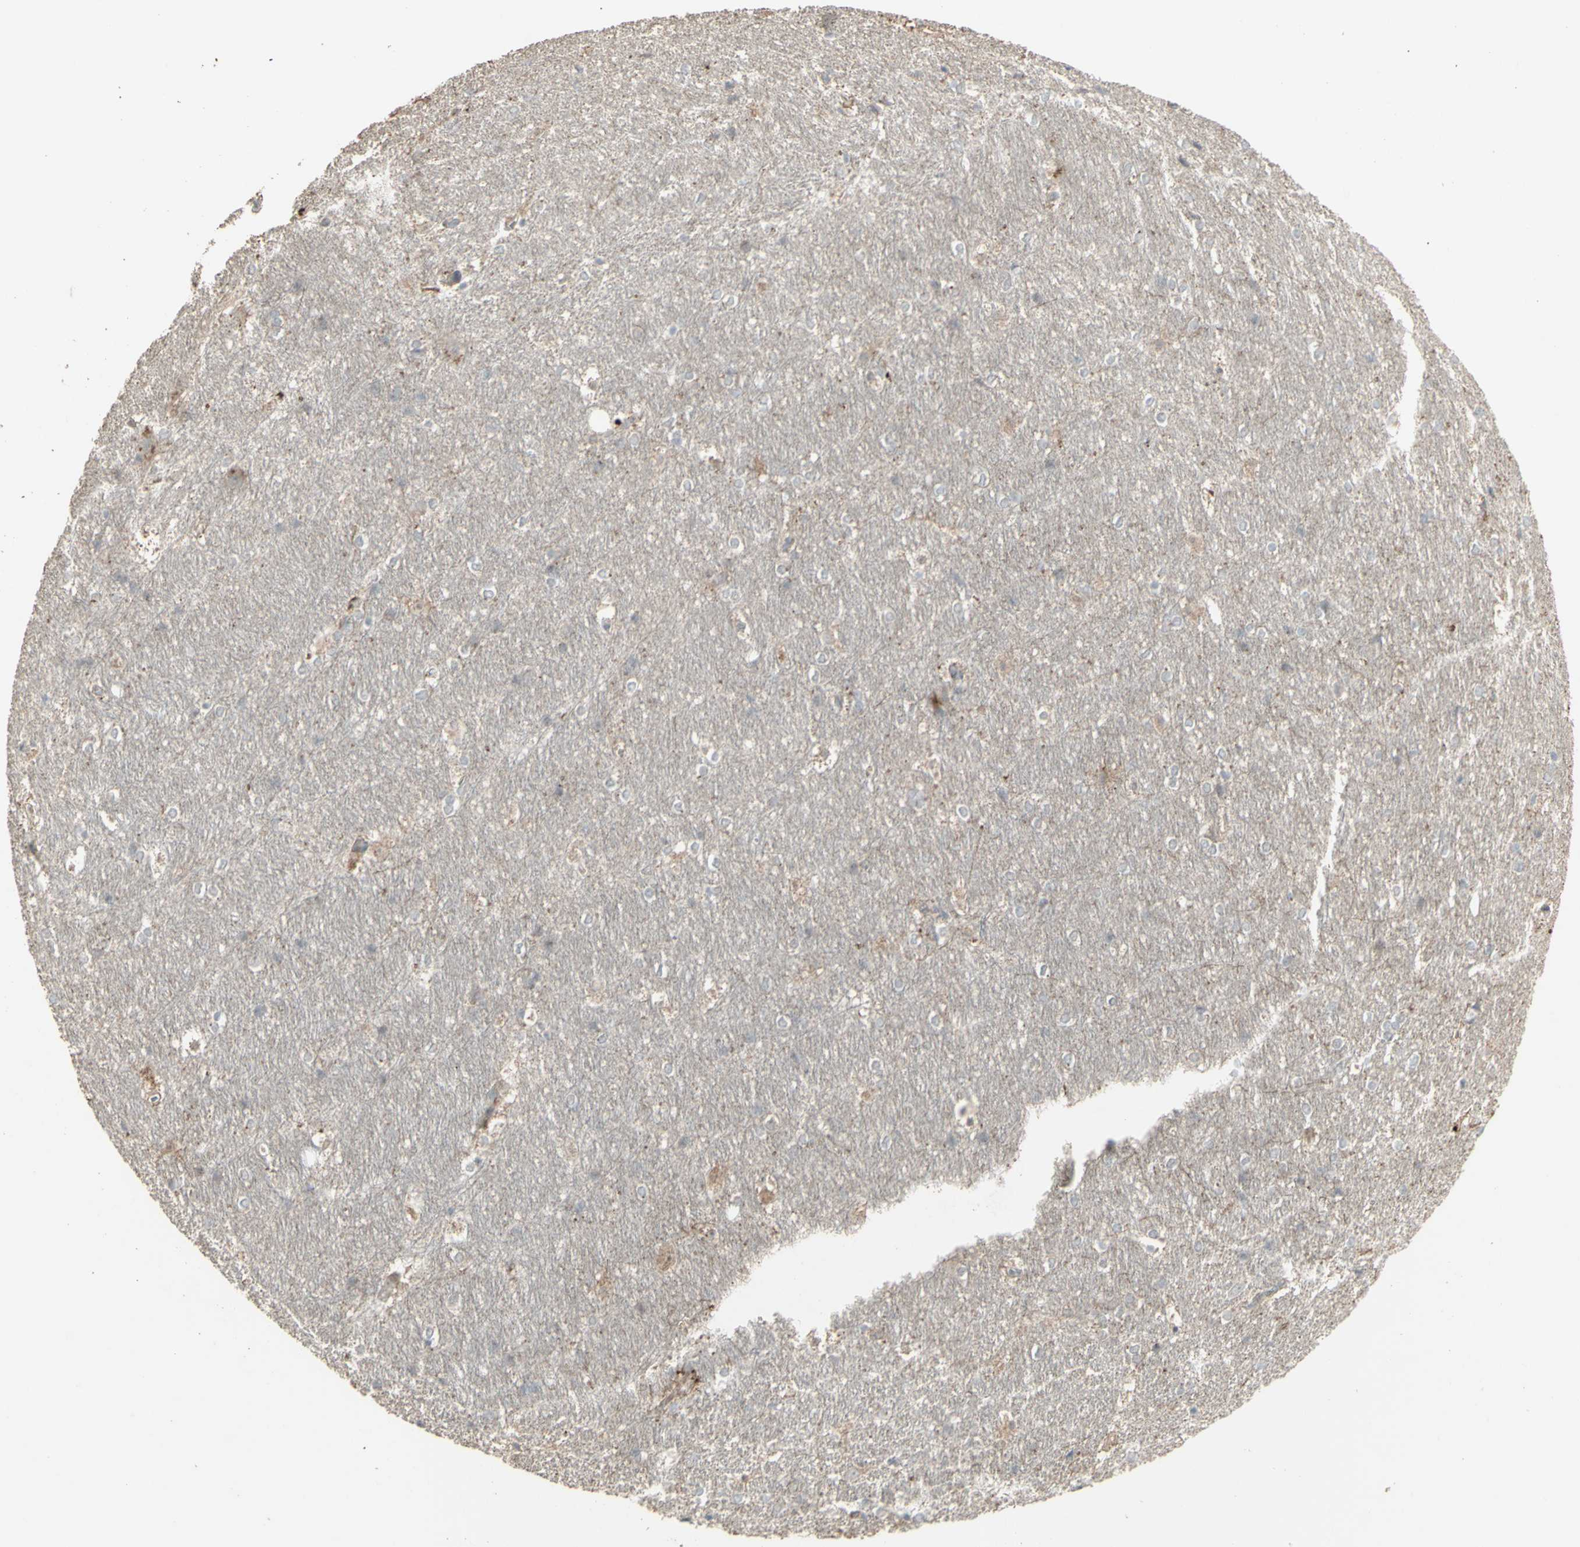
{"staining": {"intensity": "negative", "quantity": "none", "location": "none"}, "tissue": "hippocampus", "cell_type": "Glial cells", "image_type": "normal", "snomed": [{"axis": "morphology", "description": "Normal tissue, NOS"}, {"axis": "topography", "description": "Hippocampus"}], "caption": "Immunohistochemistry of benign human hippocampus reveals no expression in glial cells. (DAB immunohistochemistry (IHC) visualized using brightfield microscopy, high magnification).", "gene": "RNASEL", "patient": {"sex": "female", "age": 19}}